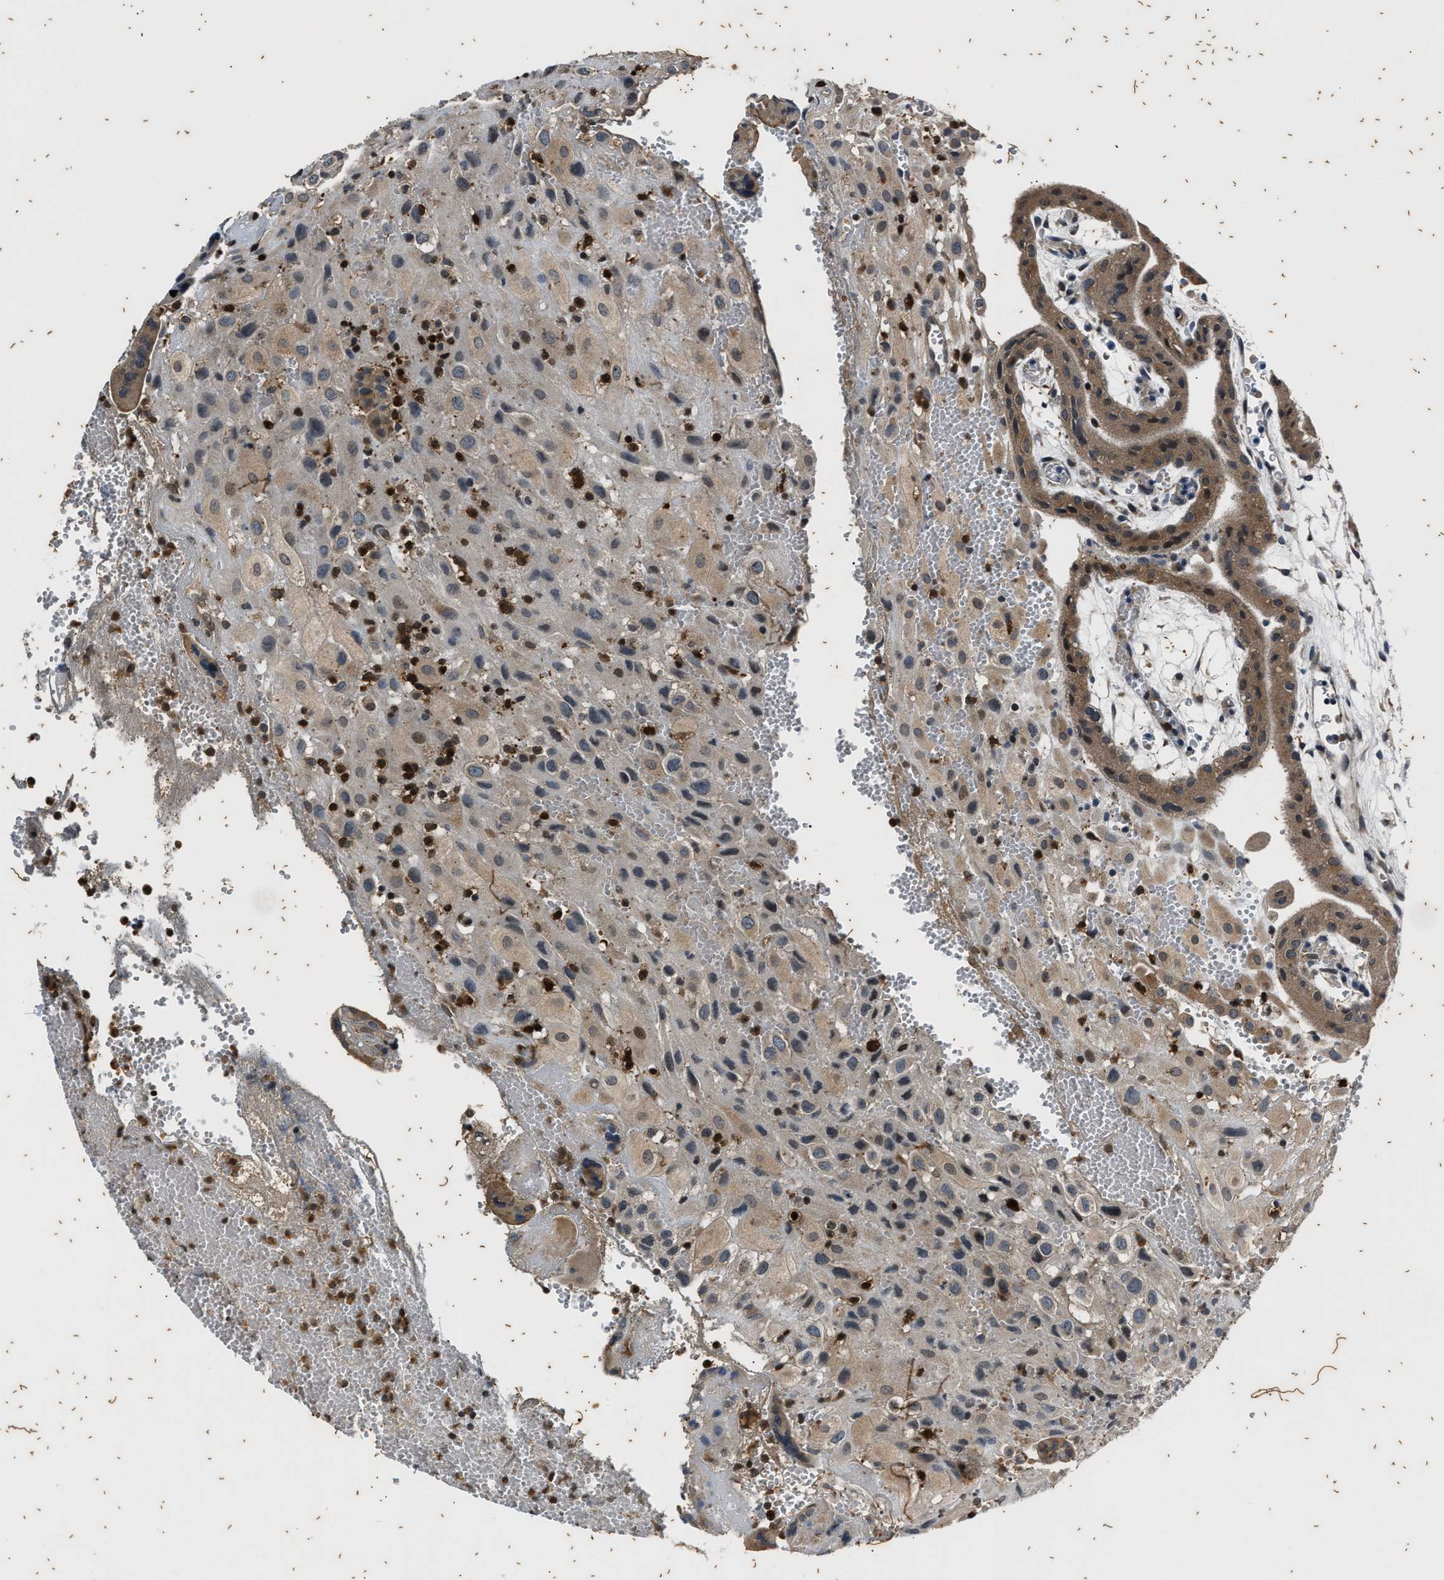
{"staining": {"intensity": "weak", "quantity": ">75%", "location": "cytoplasmic/membranous"}, "tissue": "placenta", "cell_type": "Decidual cells", "image_type": "normal", "snomed": [{"axis": "morphology", "description": "Normal tissue, NOS"}, {"axis": "topography", "description": "Placenta"}], "caption": "Weak cytoplasmic/membranous expression is present in about >75% of decidual cells in benign placenta.", "gene": "PTPN7", "patient": {"sex": "female", "age": 18}}